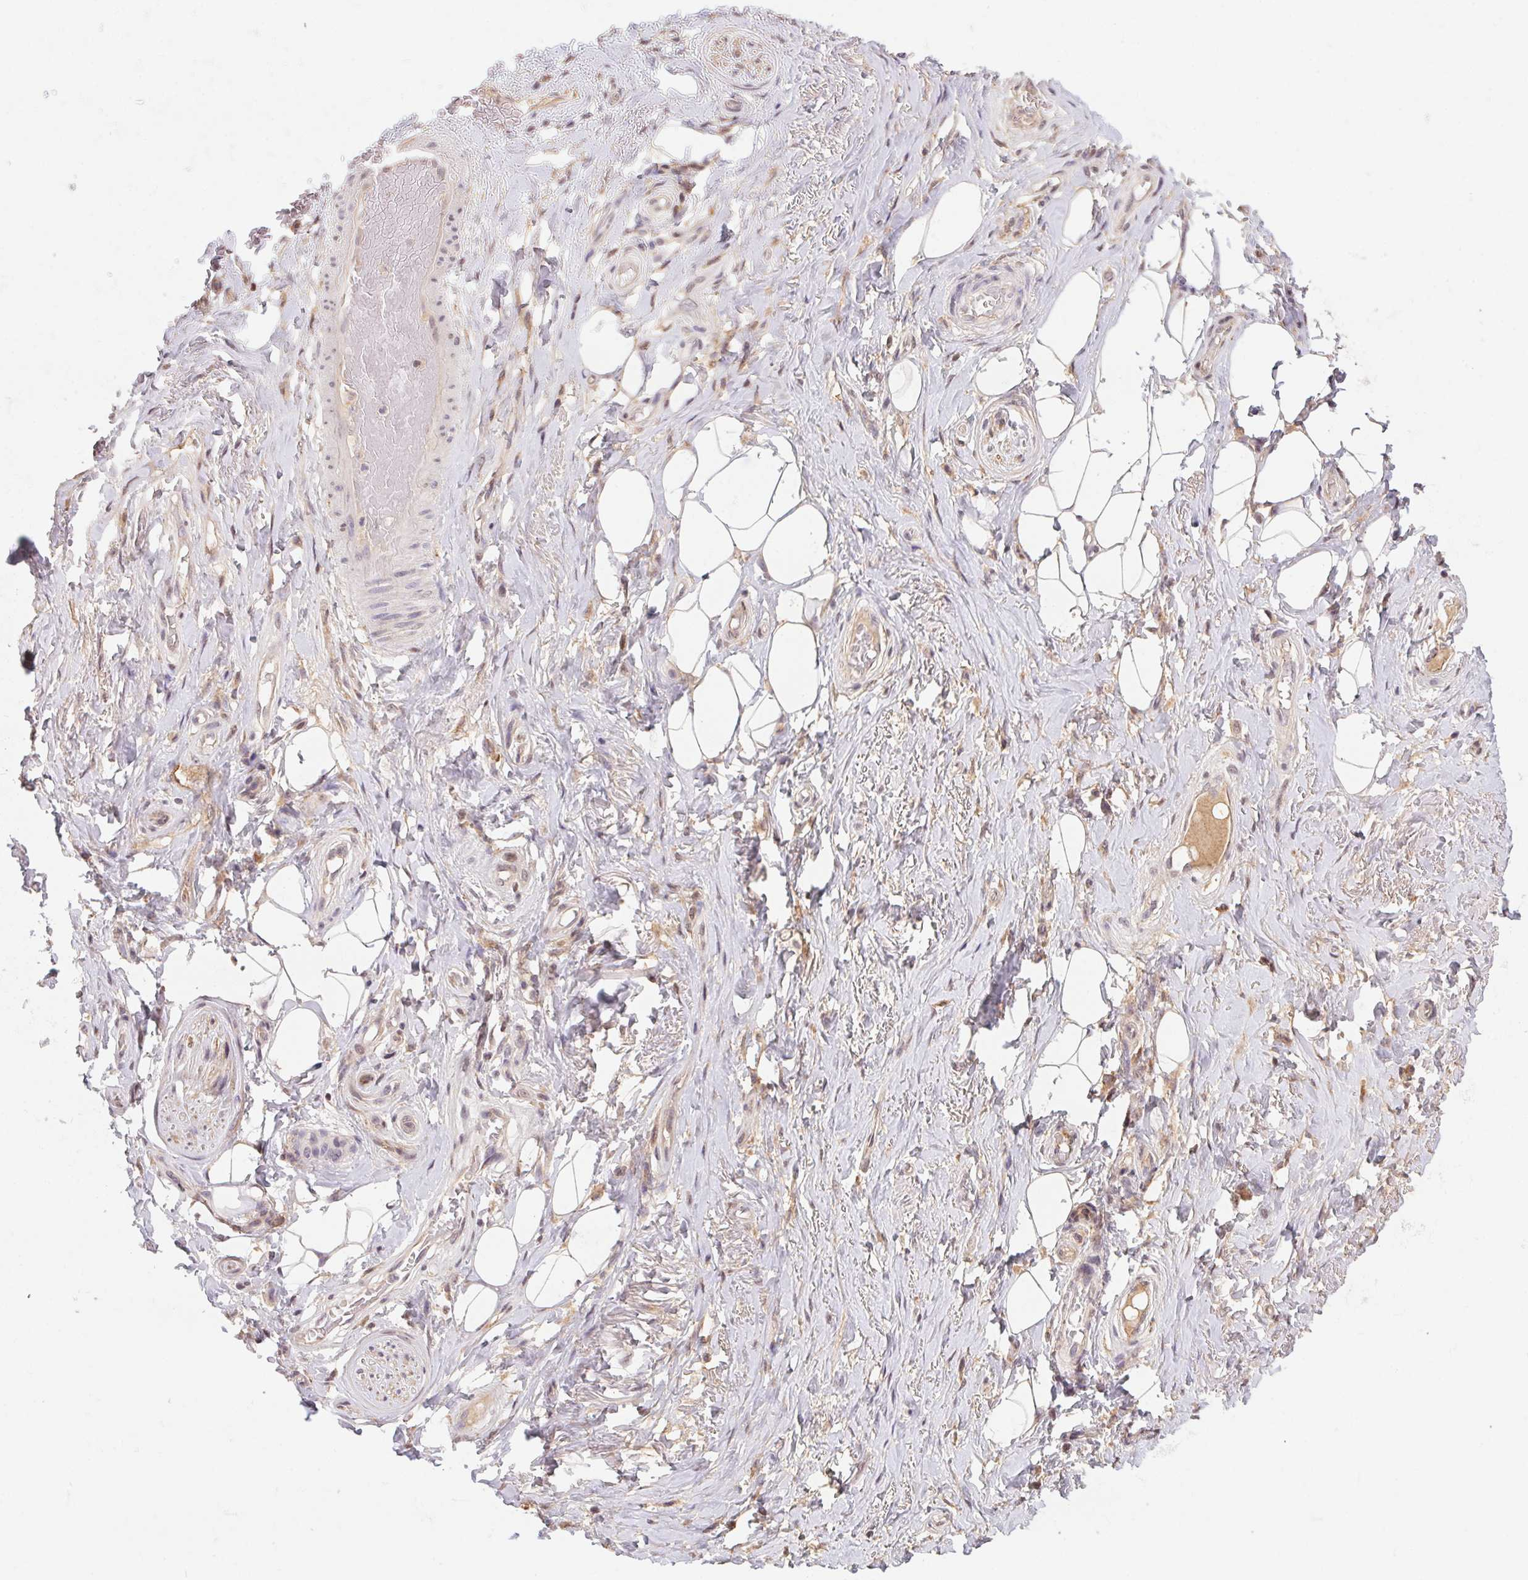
{"staining": {"intensity": "negative", "quantity": "none", "location": "none"}, "tissue": "adipose tissue", "cell_type": "Adipocytes", "image_type": "normal", "snomed": [{"axis": "morphology", "description": "Normal tissue, NOS"}, {"axis": "topography", "description": "Anal"}, {"axis": "topography", "description": "Peripheral nerve tissue"}], "caption": "A histopathology image of adipose tissue stained for a protein exhibits no brown staining in adipocytes. (Brightfield microscopy of DAB immunohistochemistry (IHC) at high magnification).", "gene": "SLC52A2", "patient": {"sex": "male", "age": 53}}